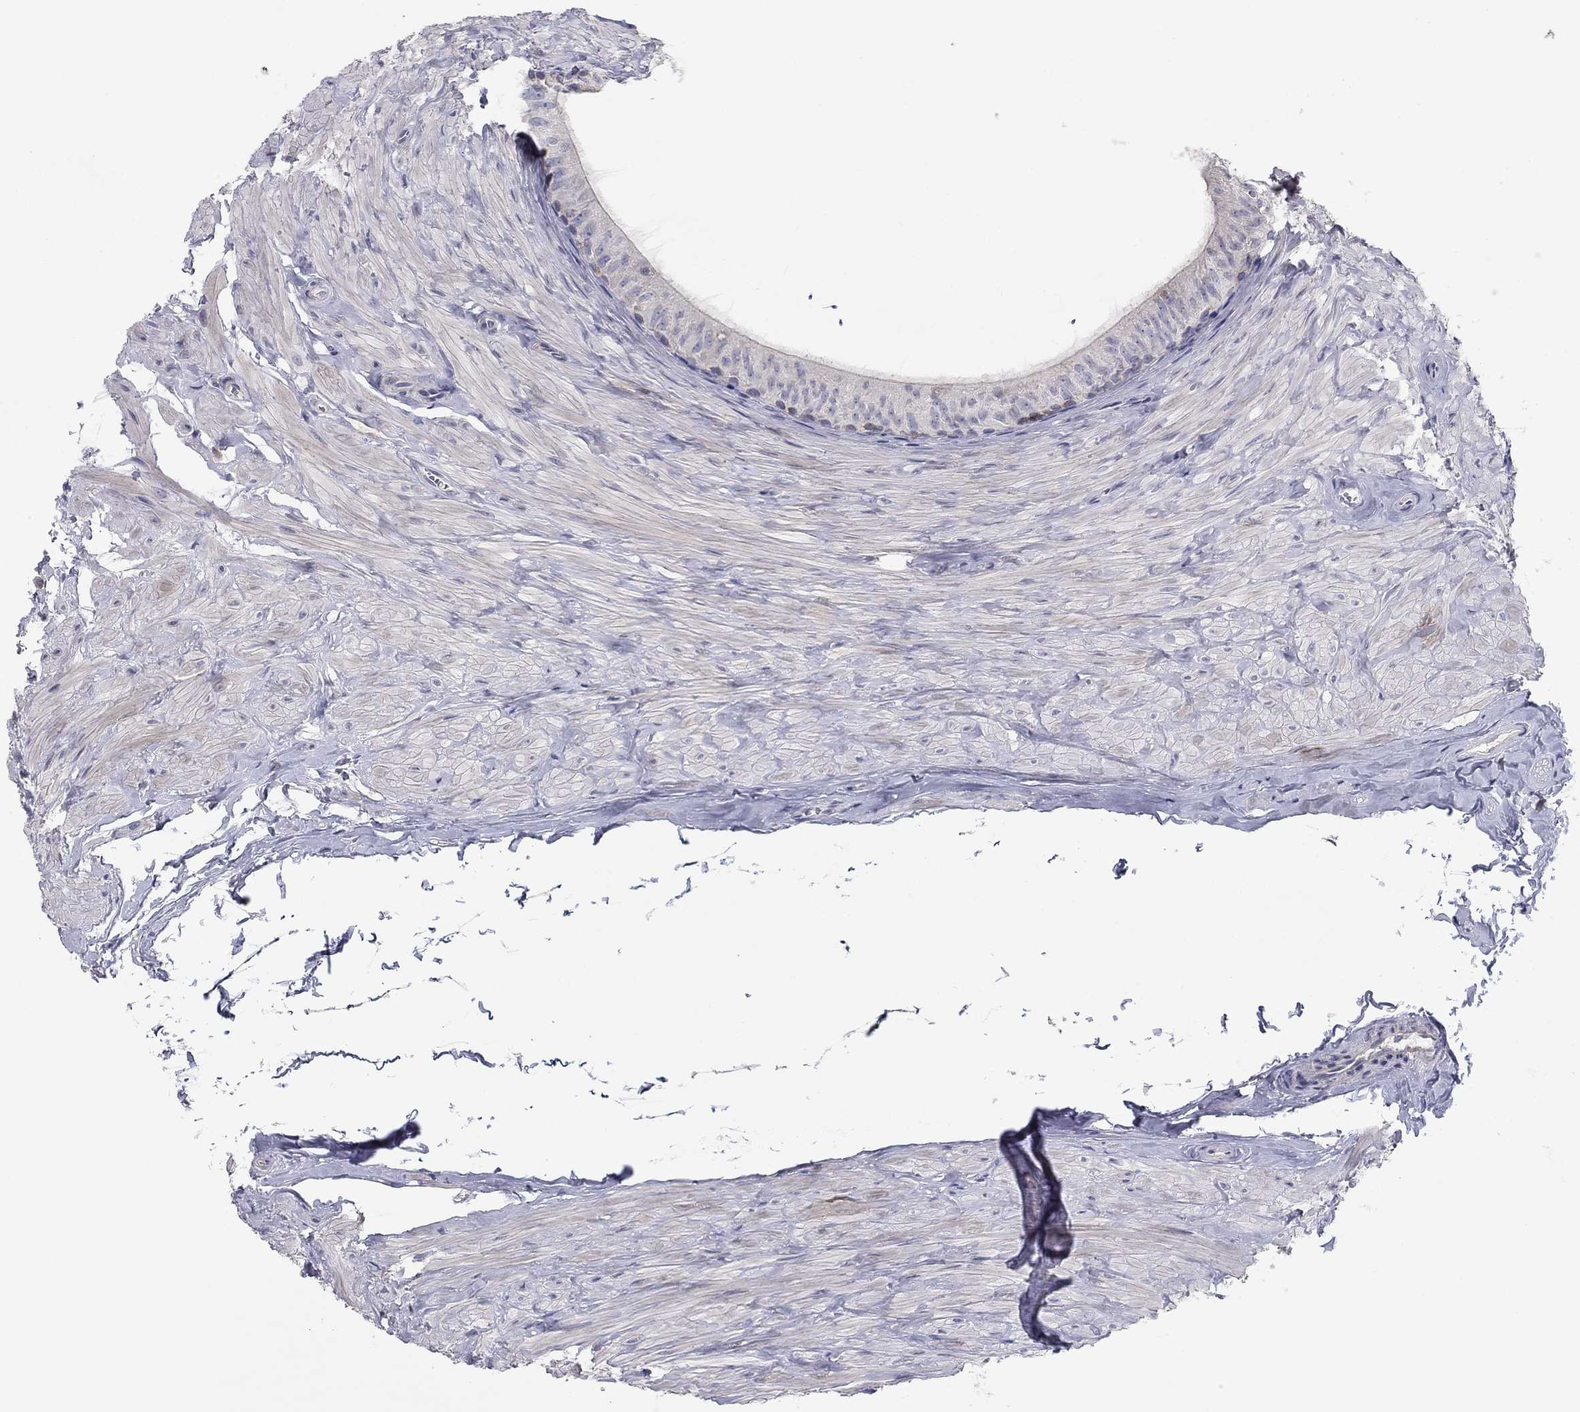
{"staining": {"intensity": "negative", "quantity": "none", "location": "none"}, "tissue": "epididymis", "cell_type": "Glandular cells", "image_type": "normal", "snomed": [{"axis": "morphology", "description": "Normal tissue, NOS"}, {"axis": "topography", "description": "Epididymis"}], "caption": "Immunohistochemistry (IHC) histopathology image of unremarkable human epididymis stained for a protein (brown), which reveals no expression in glandular cells.", "gene": "SEPTIN3", "patient": {"sex": "male", "age": 32}}